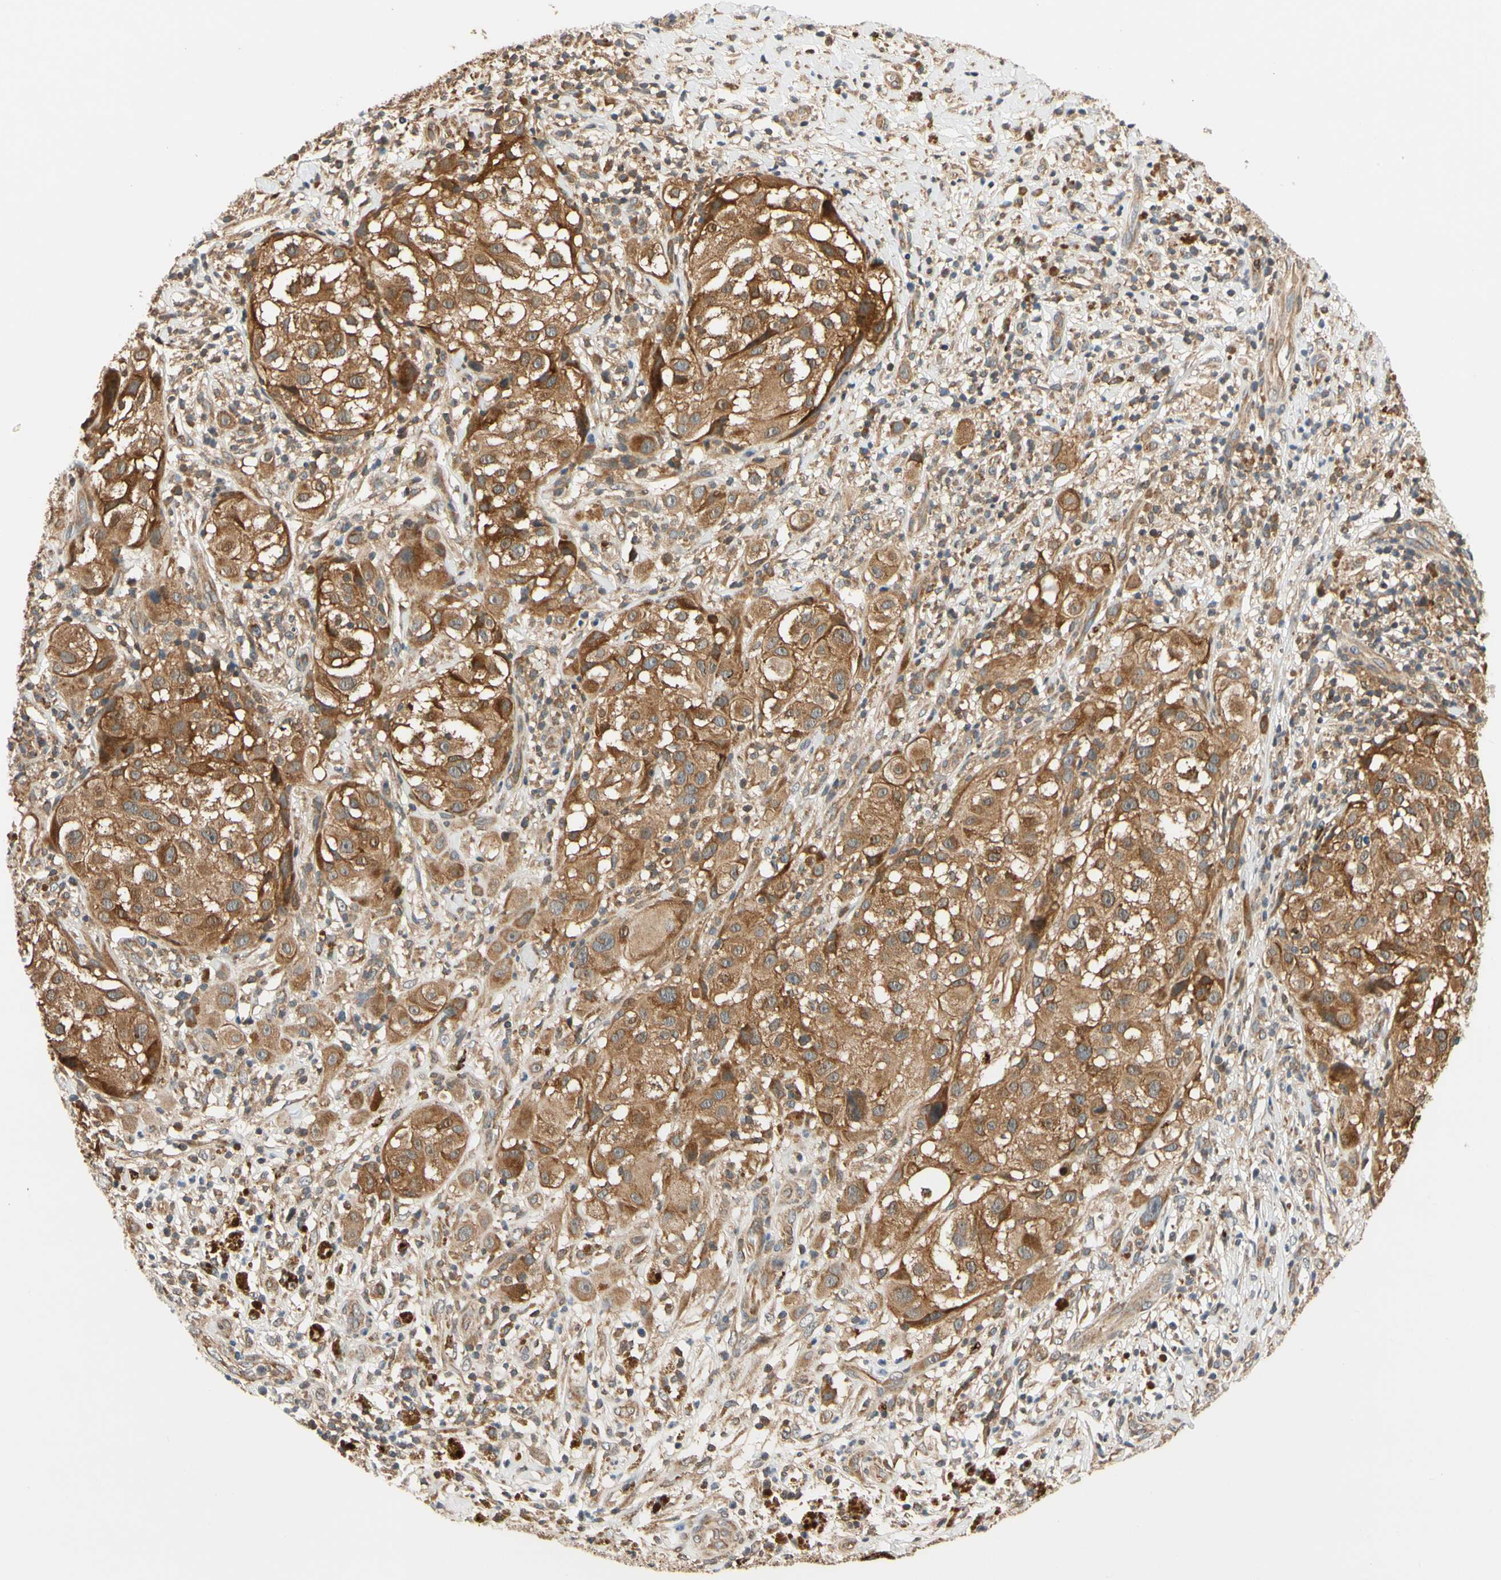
{"staining": {"intensity": "moderate", "quantity": ">75%", "location": "cytoplasmic/membranous"}, "tissue": "melanoma", "cell_type": "Tumor cells", "image_type": "cancer", "snomed": [{"axis": "morphology", "description": "Necrosis, NOS"}, {"axis": "morphology", "description": "Malignant melanoma, NOS"}, {"axis": "topography", "description": "Skin"}], "caption": "Malignant melanoma tissue reveals moderate cytoplasmic/membranous positivity in approximately >75% of tumor cells, visualized by immunohistochemistry.", "gene": "ANKHD1", "patient": {"sex": "female", "age": 87}}